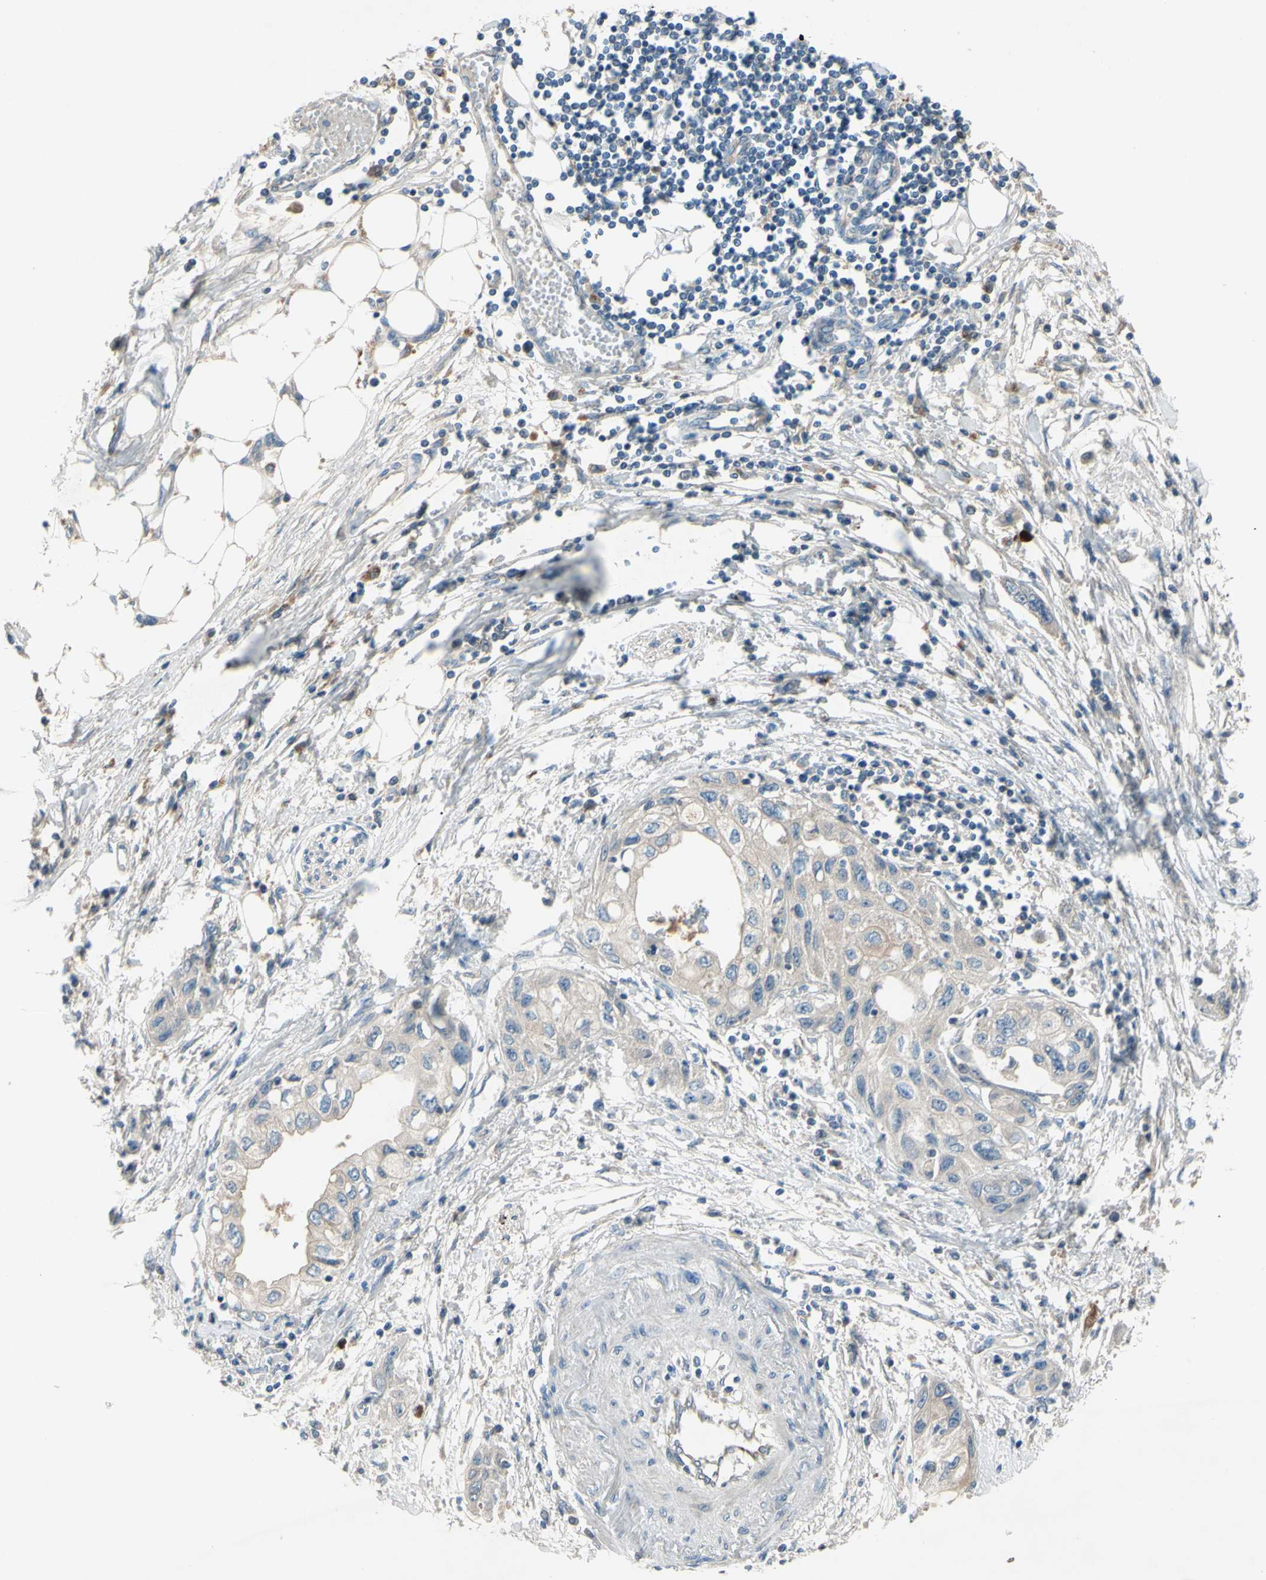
{"staining": {"intensity": "negative", "quantity": "none", "location": "none"}, "tissue": "pancreatic cancer", "cell_type": "Tumor cells", "image_type": "cancer", "snomed": [{"axis": "morphology", "description": "Adenocarcinoma, NOS"}, {"axis": "topography", "description": "Pancreas"}], "caption": "Protein analysis of adenocarcinoma (pancreatic) demonstrates no significant expression in tumor cells.", "gene": "ATRN", "patient": {"sex": "female", "age": 70}}